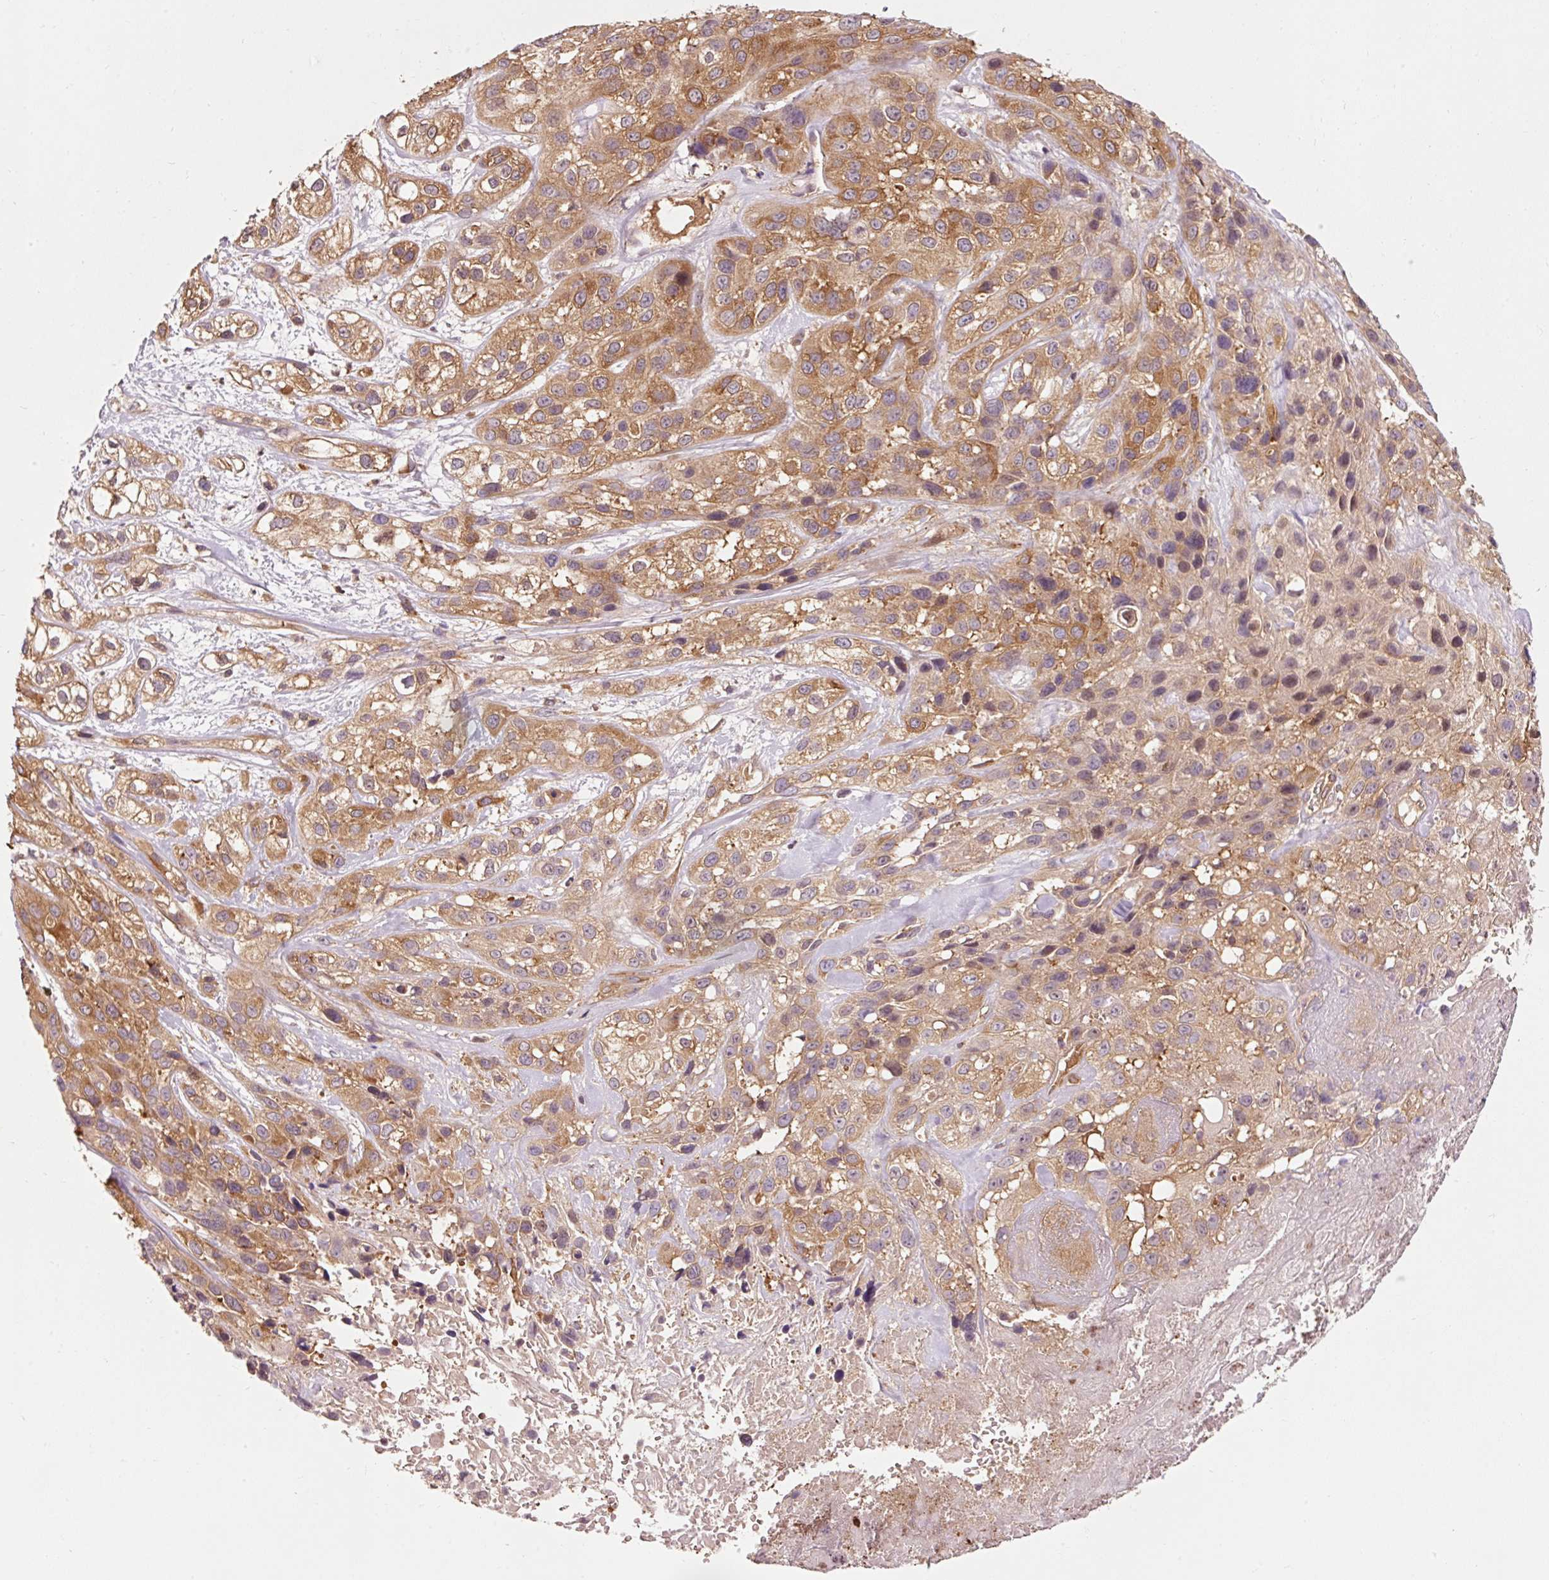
{"staining": {"intensity": "moderate", "quantity": ">75%", "location": "cytoplasmic/membranous"}, "tissue": "skin cancer", "cell_type": "Tumor cells", "image_type": "cancer", "snomed": [{"axis": "morphology", "description": "Squamous cell carcinoma, NOS"}, {"axis": "topography", "description": "Skin"}], "caption": "Immunohistochemical staining of skin squamous cell carcinoma exhibits moderate cytoplasmic/membranous protein positivity in about >75% of tumor cells.", "gene": "PDAP1", "patient": {"sex": "male", "age": 82}}